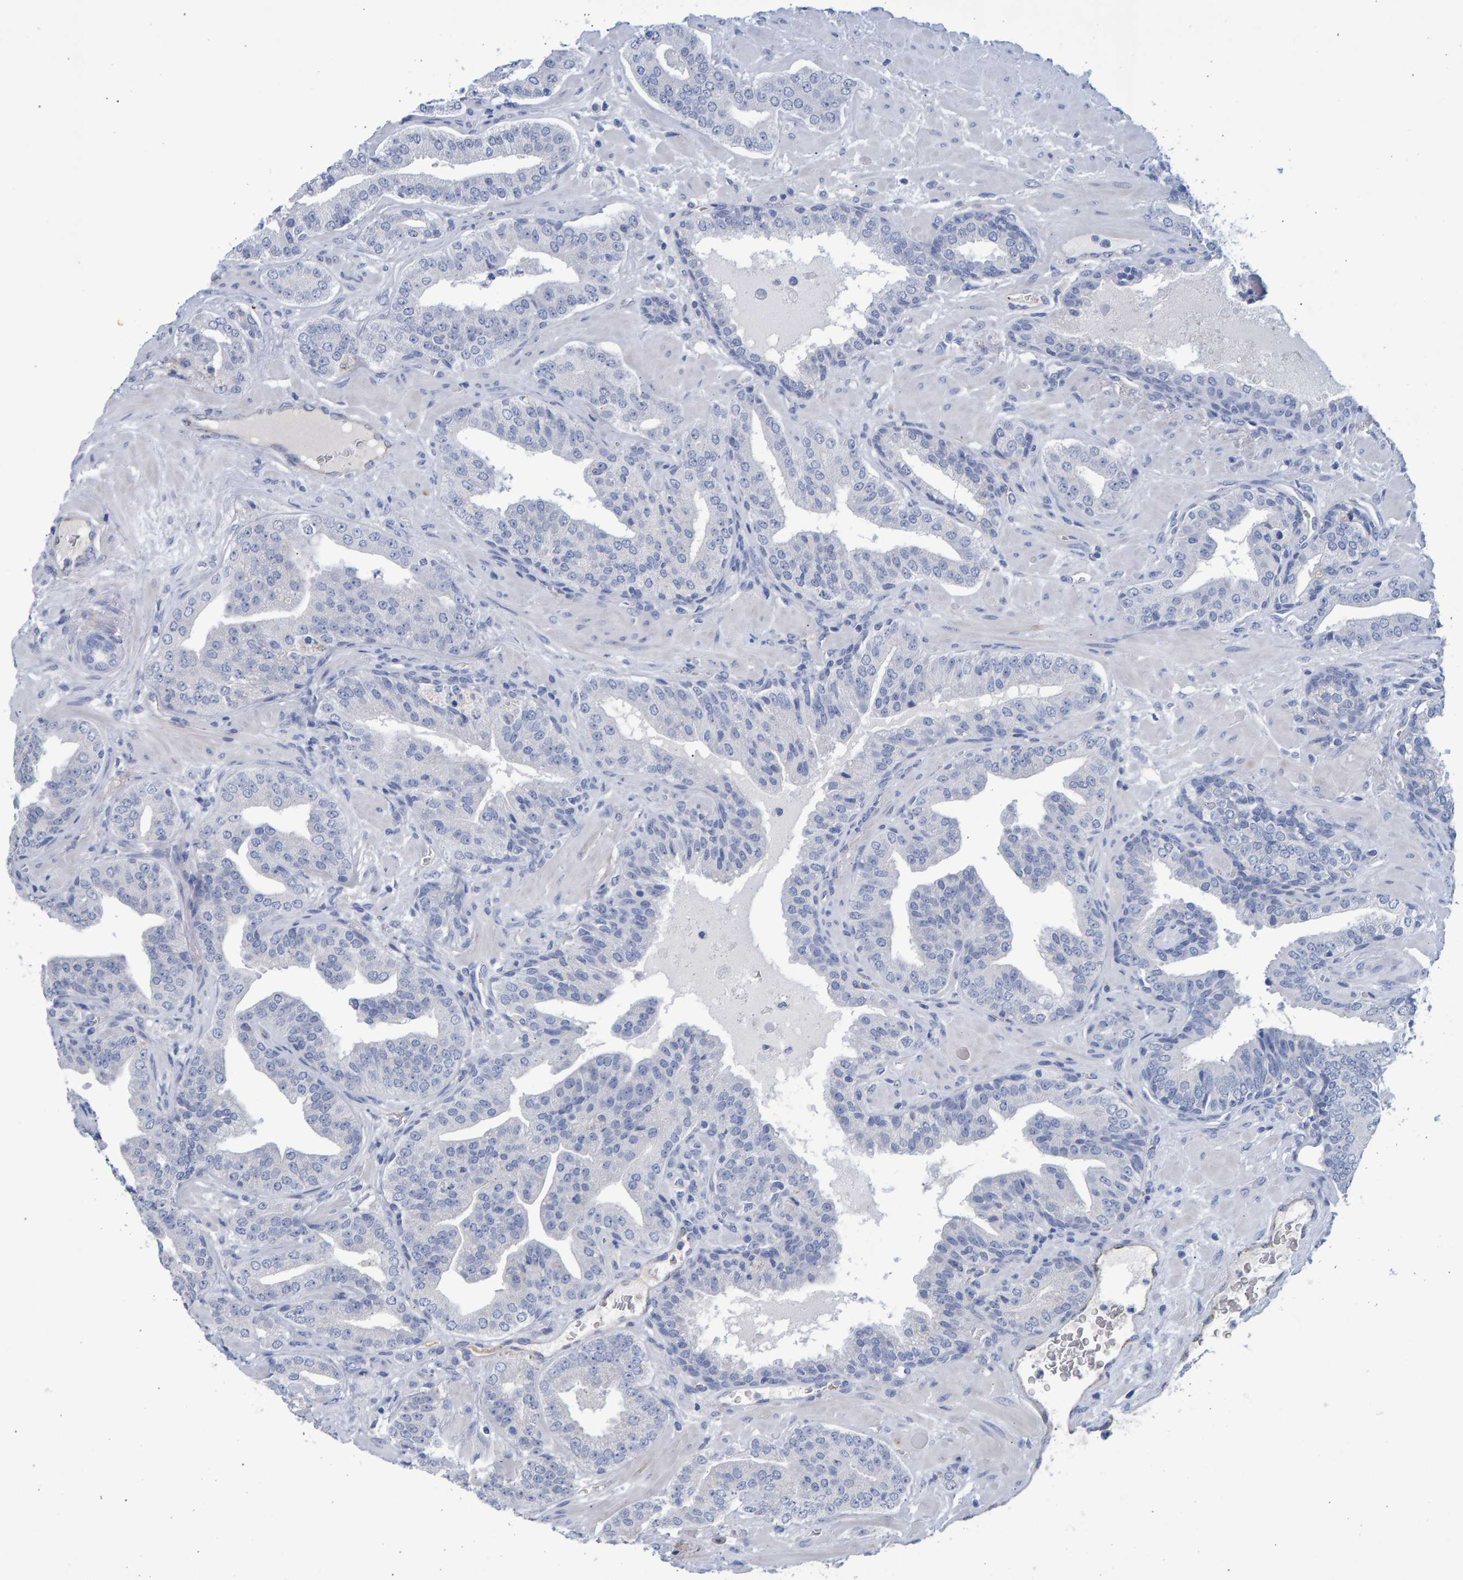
{"staining": {"intensity": "negative", "quantity": "none", "location": "none"}, "tissue": "prostate cancer", "cell_type": "Tumor cells", "image_type": "cancer", "snomed": [{"axis": "morphology", "description": "Adenocarcinoma, Low grade"}, {"axis": "topography", "description": "Prostate"}], "caption": "Tumor cells are negative for protein expression in human prostate cancer.", "gene": "SLC34A3", "patient": {"sex": "male", "age": 62}}